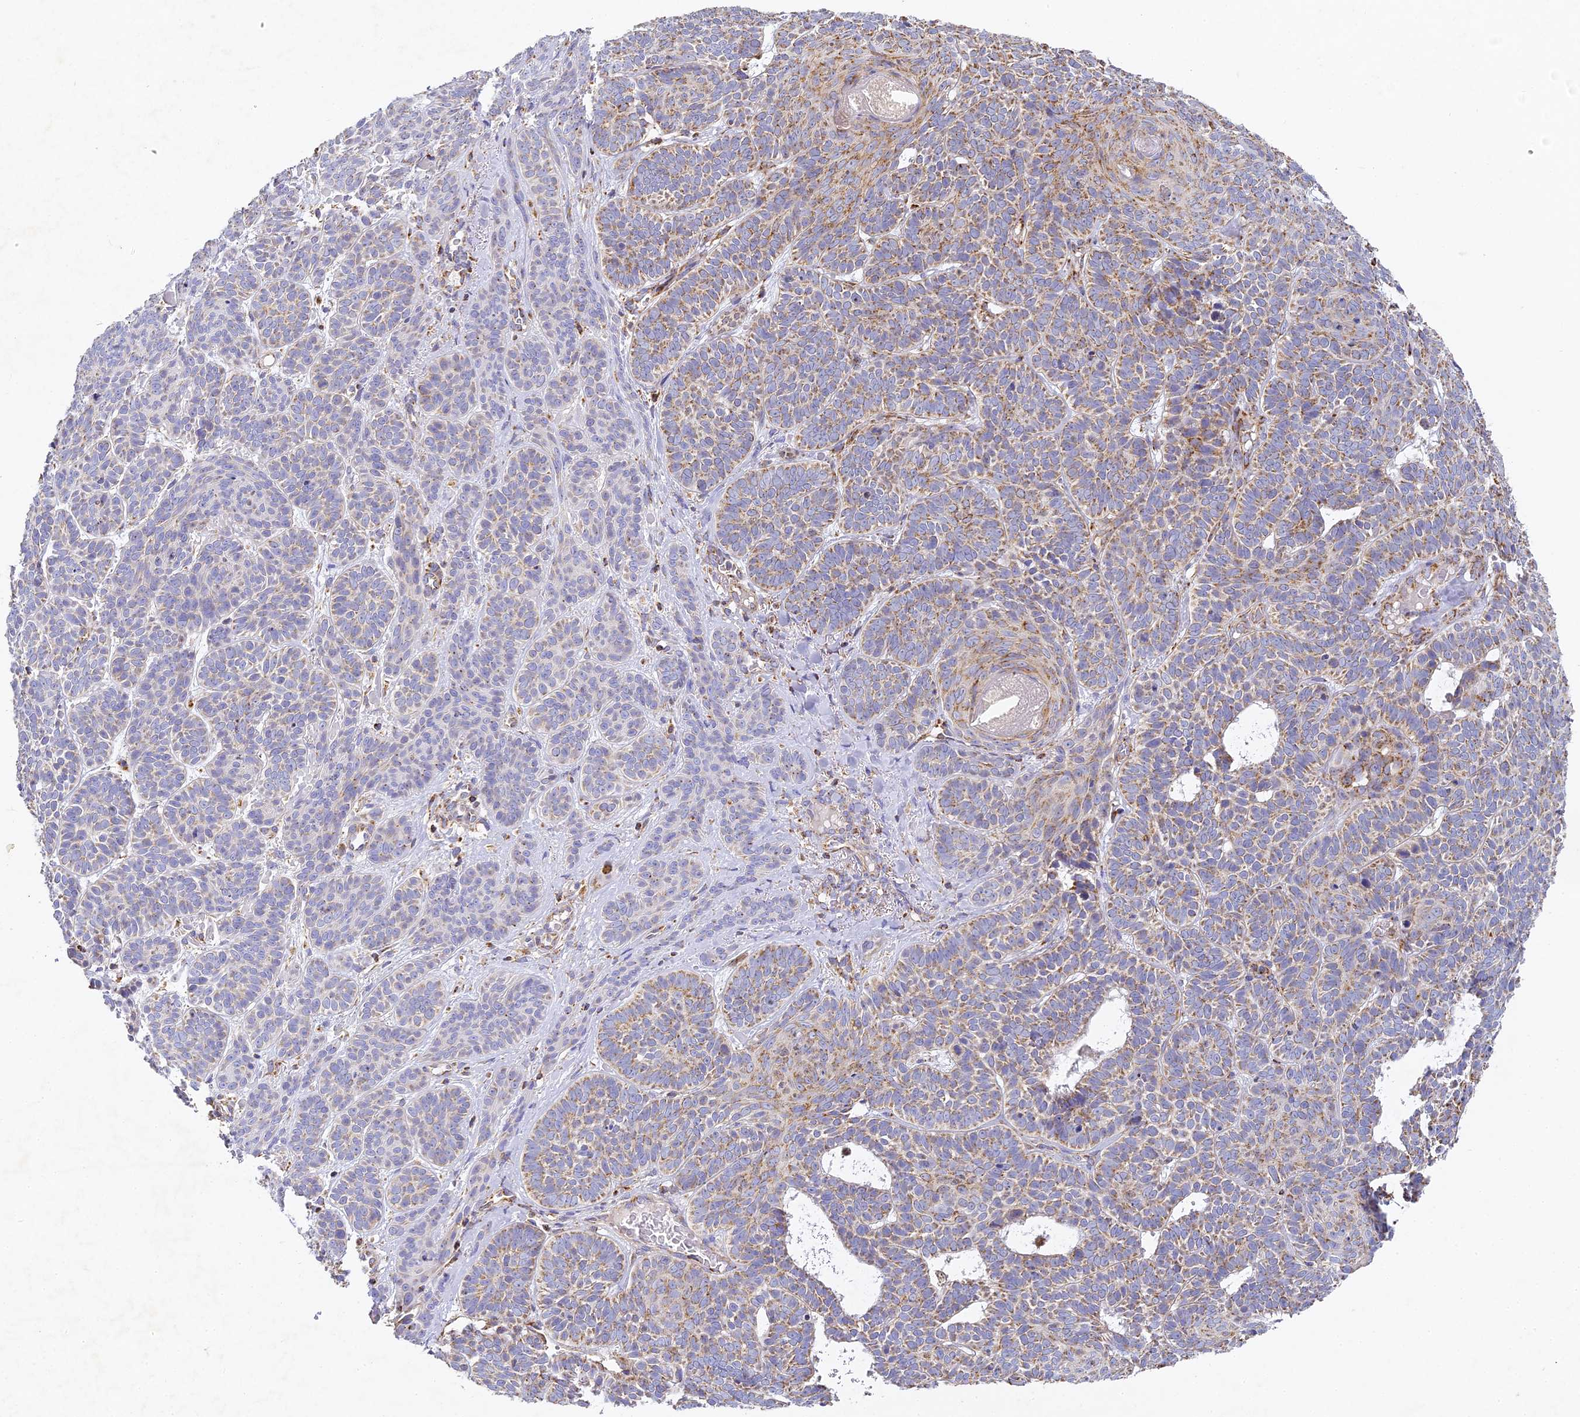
{"staining": {"intensity": "weak", "quantity": "25%-75%", "location": "cytoplasmic/membranous"}, "tissue": "skin cancer", "cell_type": "Tumor cells", "image_type": "cancer", "snomed": [{"axis": "morphology", "description": "Basal cell carcinoma"}, {"axis": "topography", "description": "Skin"}], "caption": "Protein expression analysis of human basal cell carcinoma (skin) reveals weak cytoplasmic/membranous expression in approximately 25%-75% of tumor cells.", "gene": "DONSON", "patient": {"sex": "male", "age": 85}}